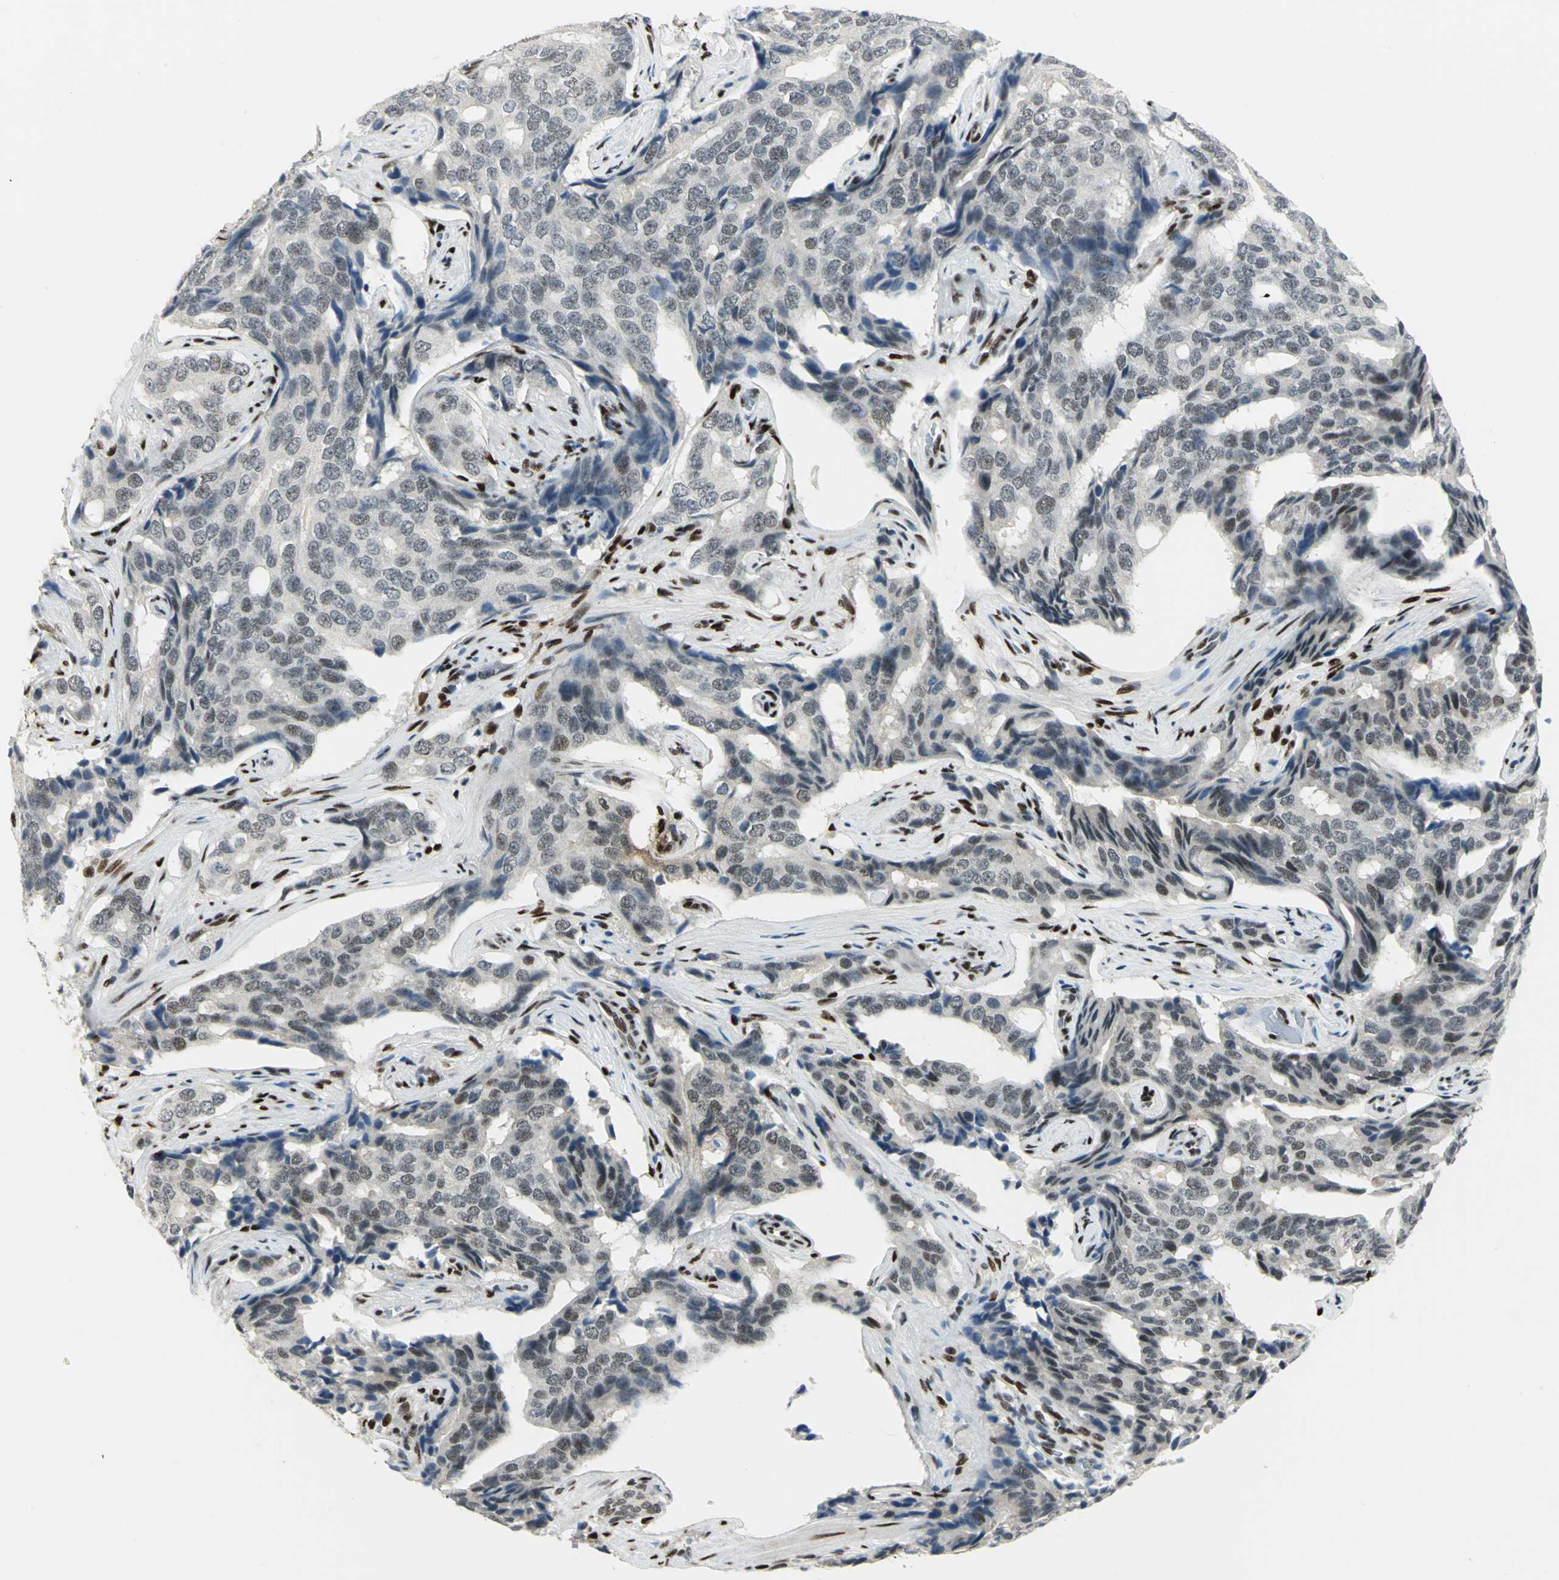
{"staining": {"intensity": "strong", "quantity": ">75%", "location": "nuclear"}, "tissue": "prostate cancer", "cell_type": "Tumor cells", "image_type": "cancer", "snomed": [{"axis": "morphology", "description": "Adenocarcinoma, High grade"}, {"axis": "topography", "description": "Prostate"}], "caption": "Tumor cells display high levels of strong nuclear staining in about >75% of cells in prostate cancer (high-grade adenocarcinoma). (DAB (3,3'-diaminobenzidine) IHC with brightfield microscopy, high magnification).", "gene": "MEIS2", "patient": {"sex": "male", "age": 58}}